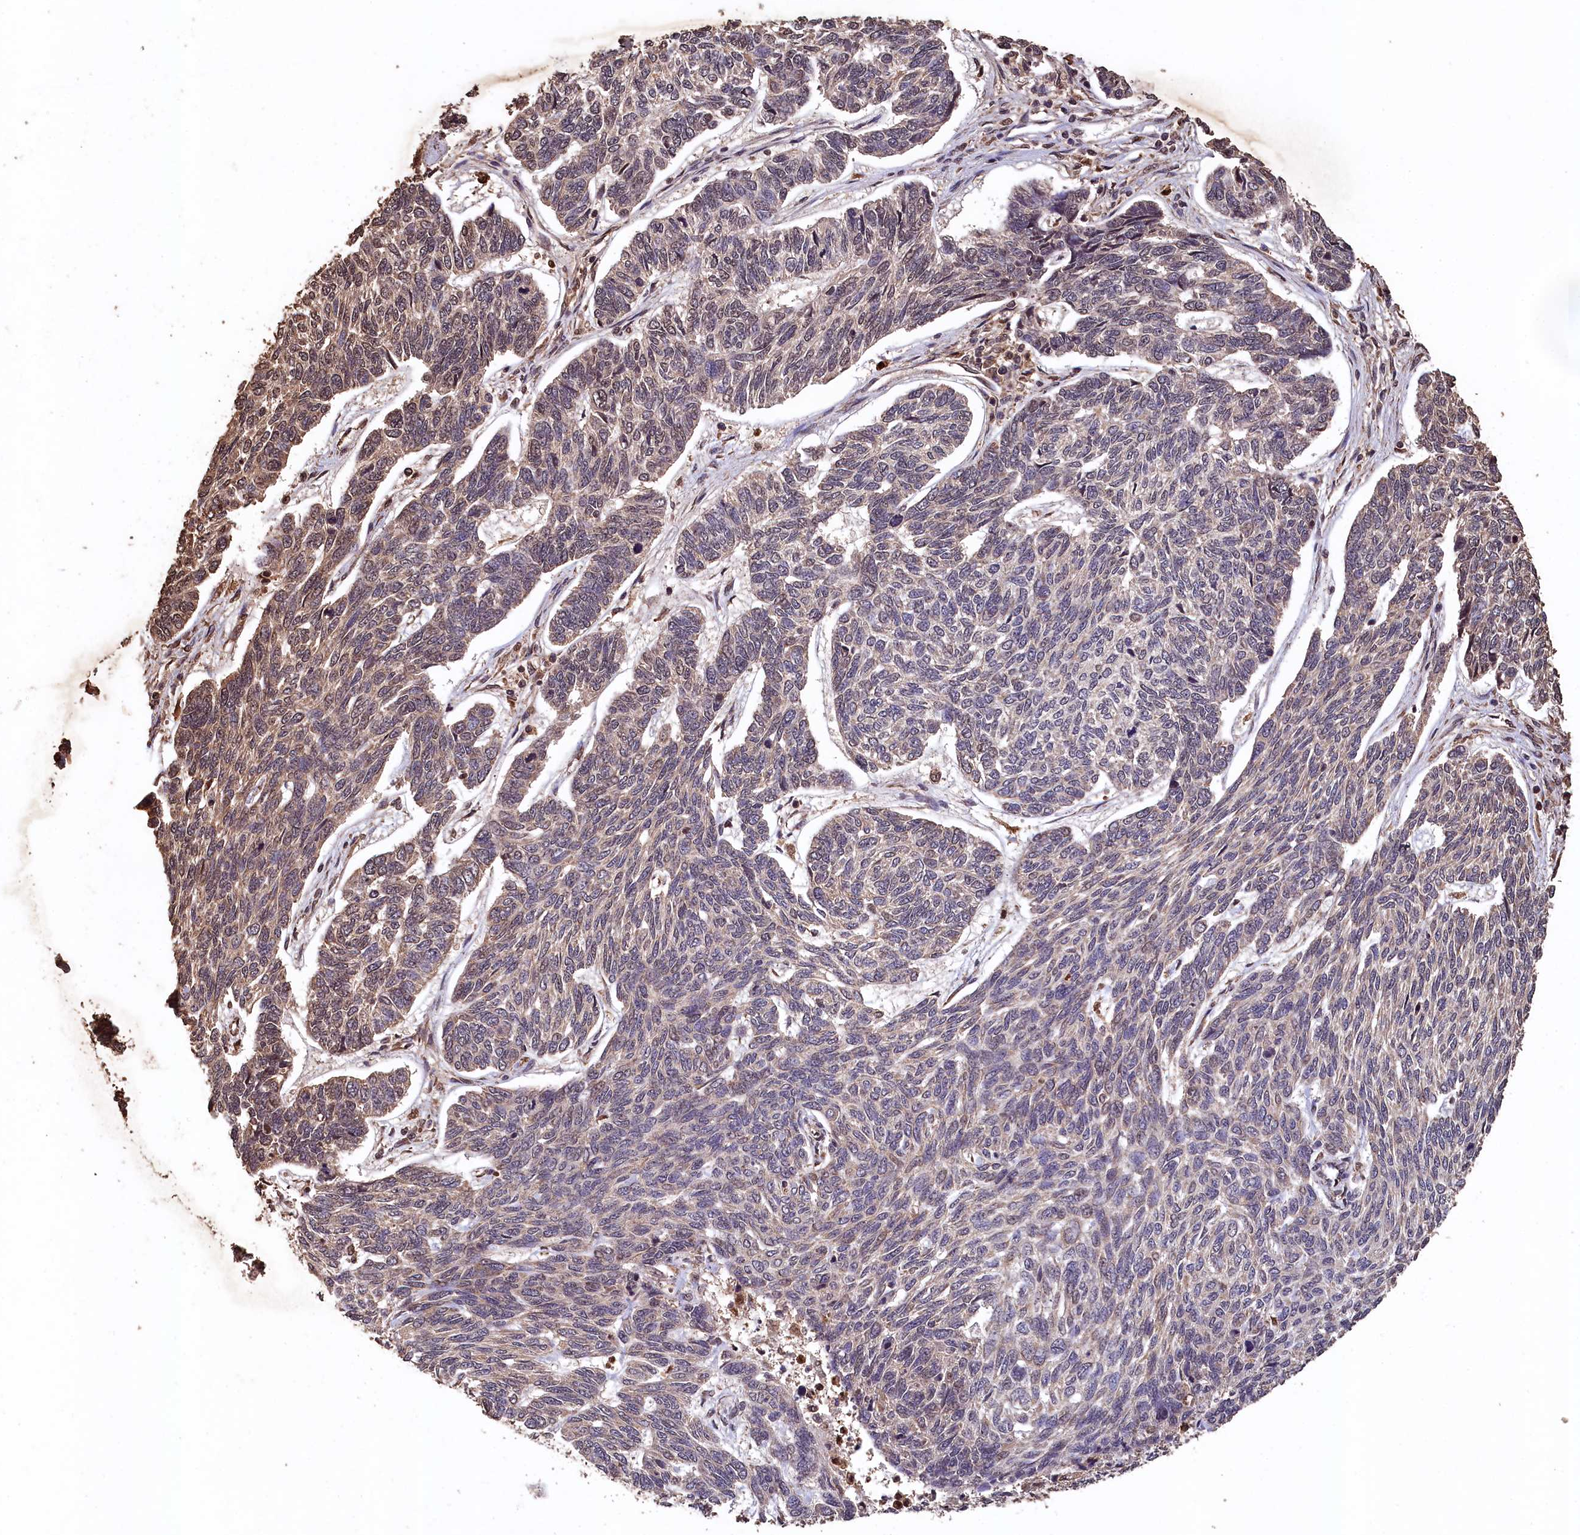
{"staining": {"intensity": "weak", "quantity": "<25%", "location": "cytoplasmic/membranous,nuclear"}, "tissue": "skin cancer", "cell_type": "Tumor cells", "image_type": "cancer", "snomed": [{"axis": "morphology", "description": "Basal cell carcinoma"}, {"axis": "topography", "description": "Skin"}], "caption": "Skin cancer was stained to show a protein in brown. There is no significant expression in tumor cells.", "gene": "CEP57L1", "patient": {"sex": "female", "age": 65}}